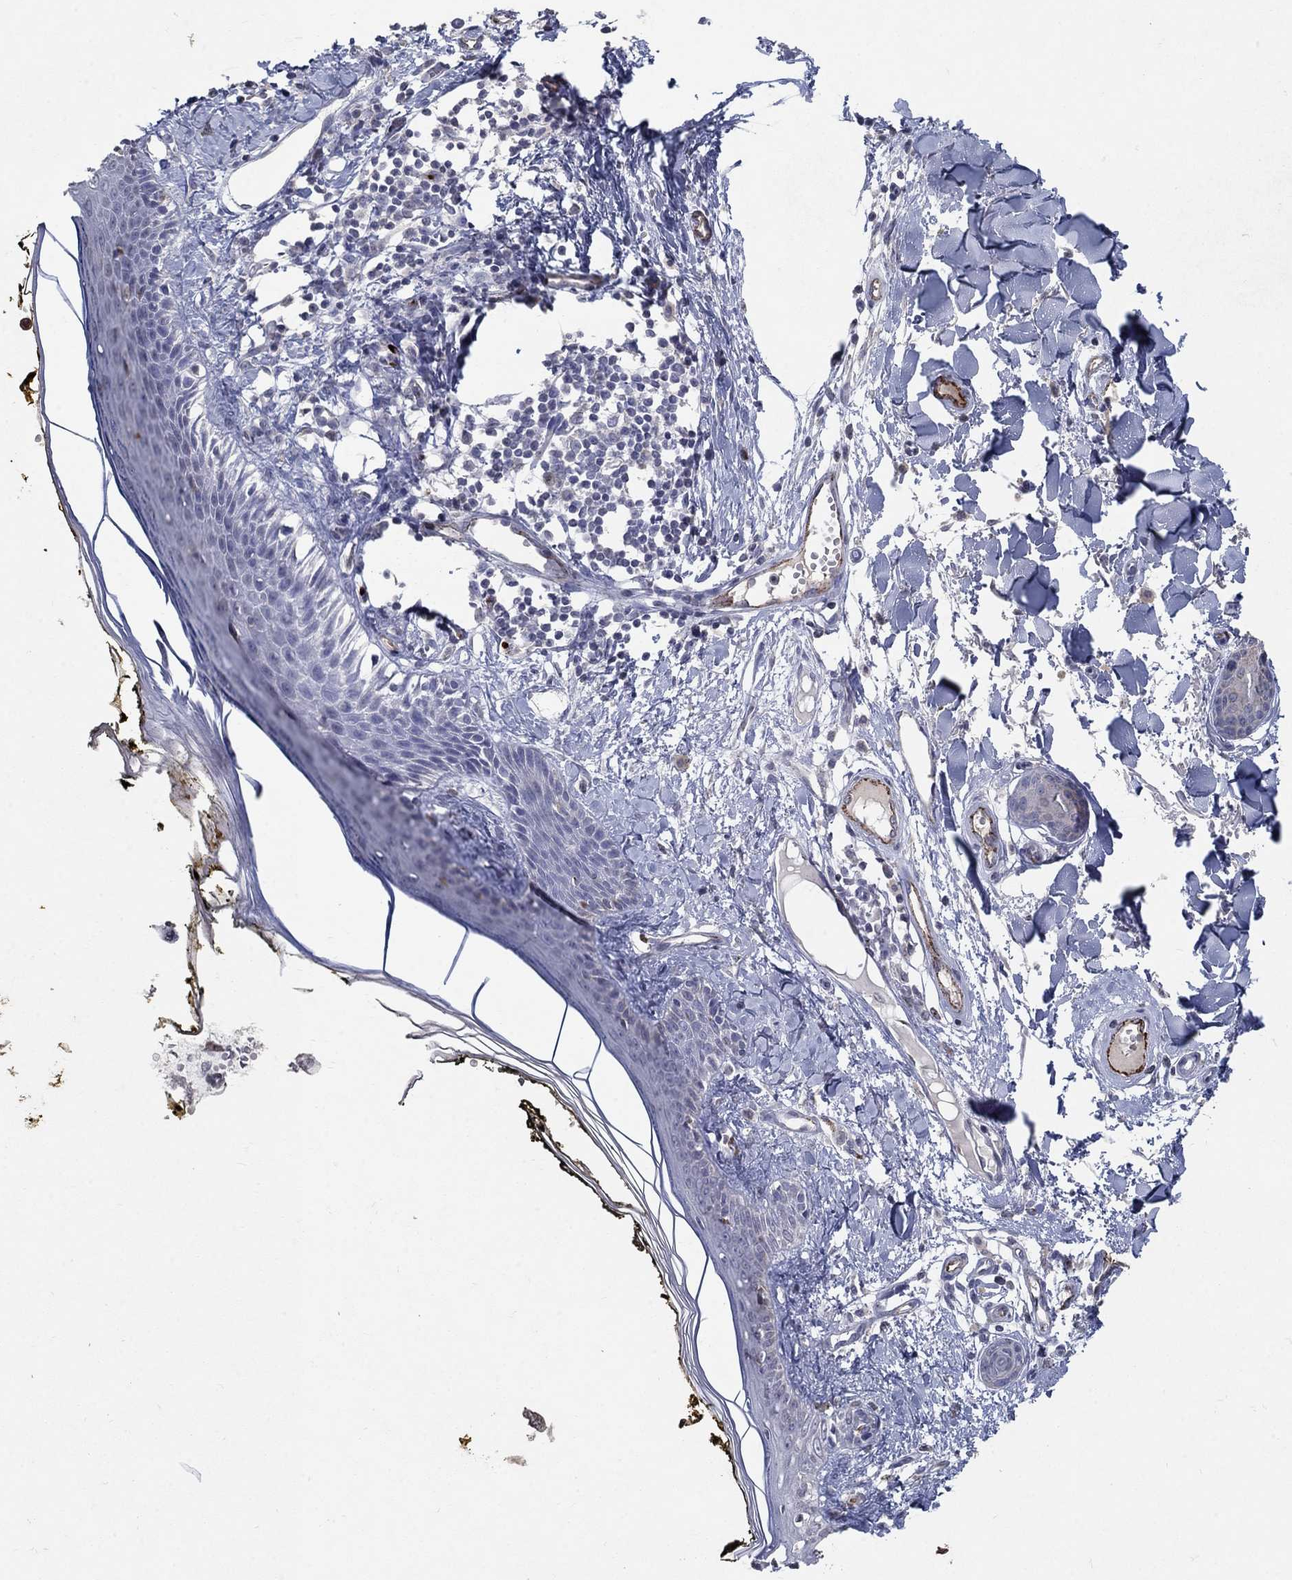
{"staining": {"intensity": "negative", "quantity": "none", "location": "none"}, "tissue": "skin", "cell_type": "Fibroblasts", "image_type": "normal", "snomed": [{"axis": "morphology", "description": "Normal tissue, NOS"}, {"axis": "topography", "description": "Skin"}], "caption": "DAB immunohistochemical staining of benign human skin demonstrates no significant expression in fibroblasts. Brightfield microscopy of IHC stained with DAB (brown) and hematoxylin (blue), captured at high magnification.", "gene": "TINAG", "patient": {"sex": "male", "age": 76}}